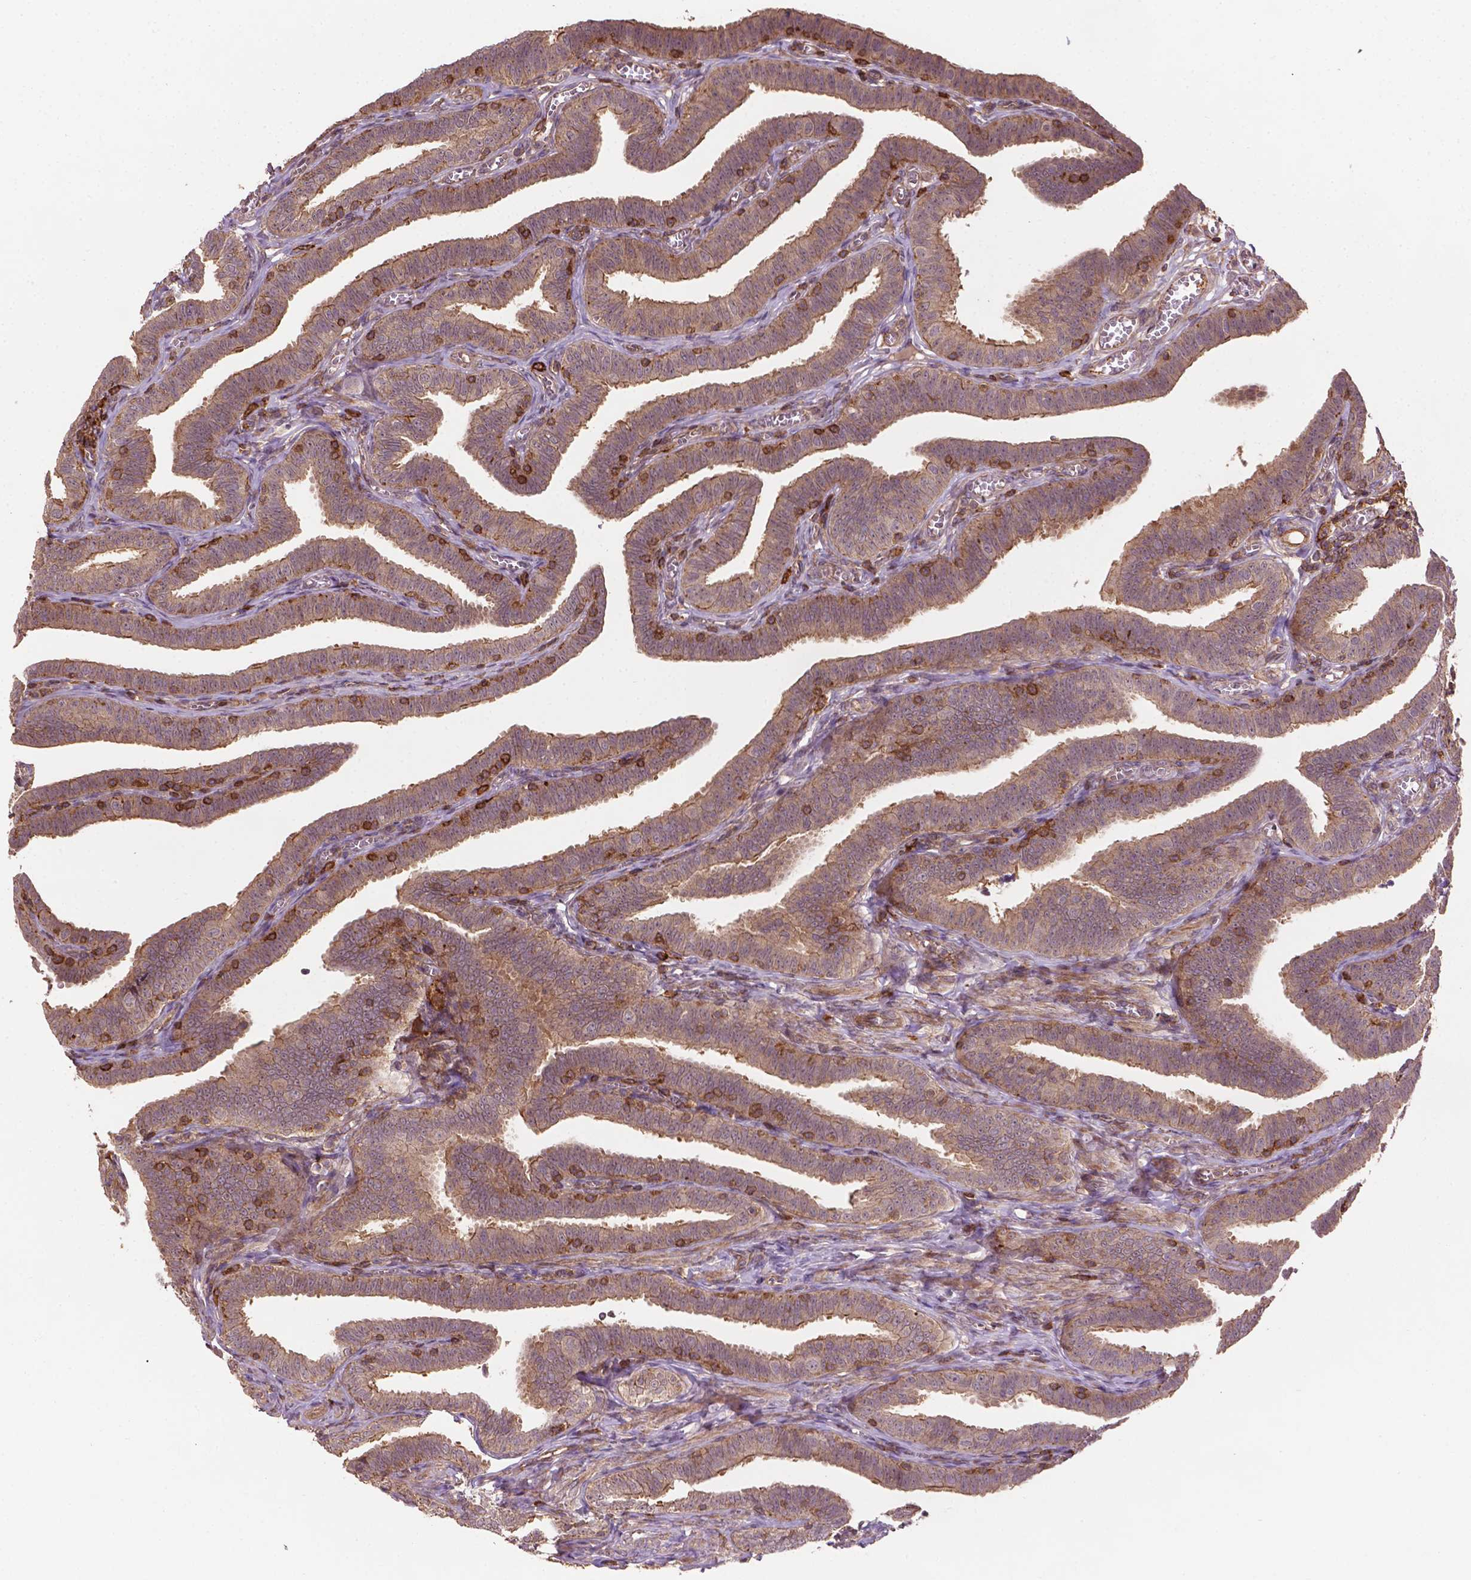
{"staining": {"intensity": "weak", "quantity": ">75%", "location": "cytoplasmic/membranous"}, "tissue": "fallopian tube", "cell_type": "Glandular cells", "image_type": "normal", "snomed": [{"axis": "morphology", "description": "Normal tissue, NOS"}, {"axis": "topography", "description": "Fallopian tube"}], "caption": "Brown immunohistochemical staining in unremarkable human fallopian tube shows weak cytoplasmic/membranous expression in approximately >75% of glandular cells. Immunohistochemistry (ihc) stains the protein in brown and the nuclei are stained blue.", "gene": "ZMYND19", "patient": {"sex": "female", "age": 25}}